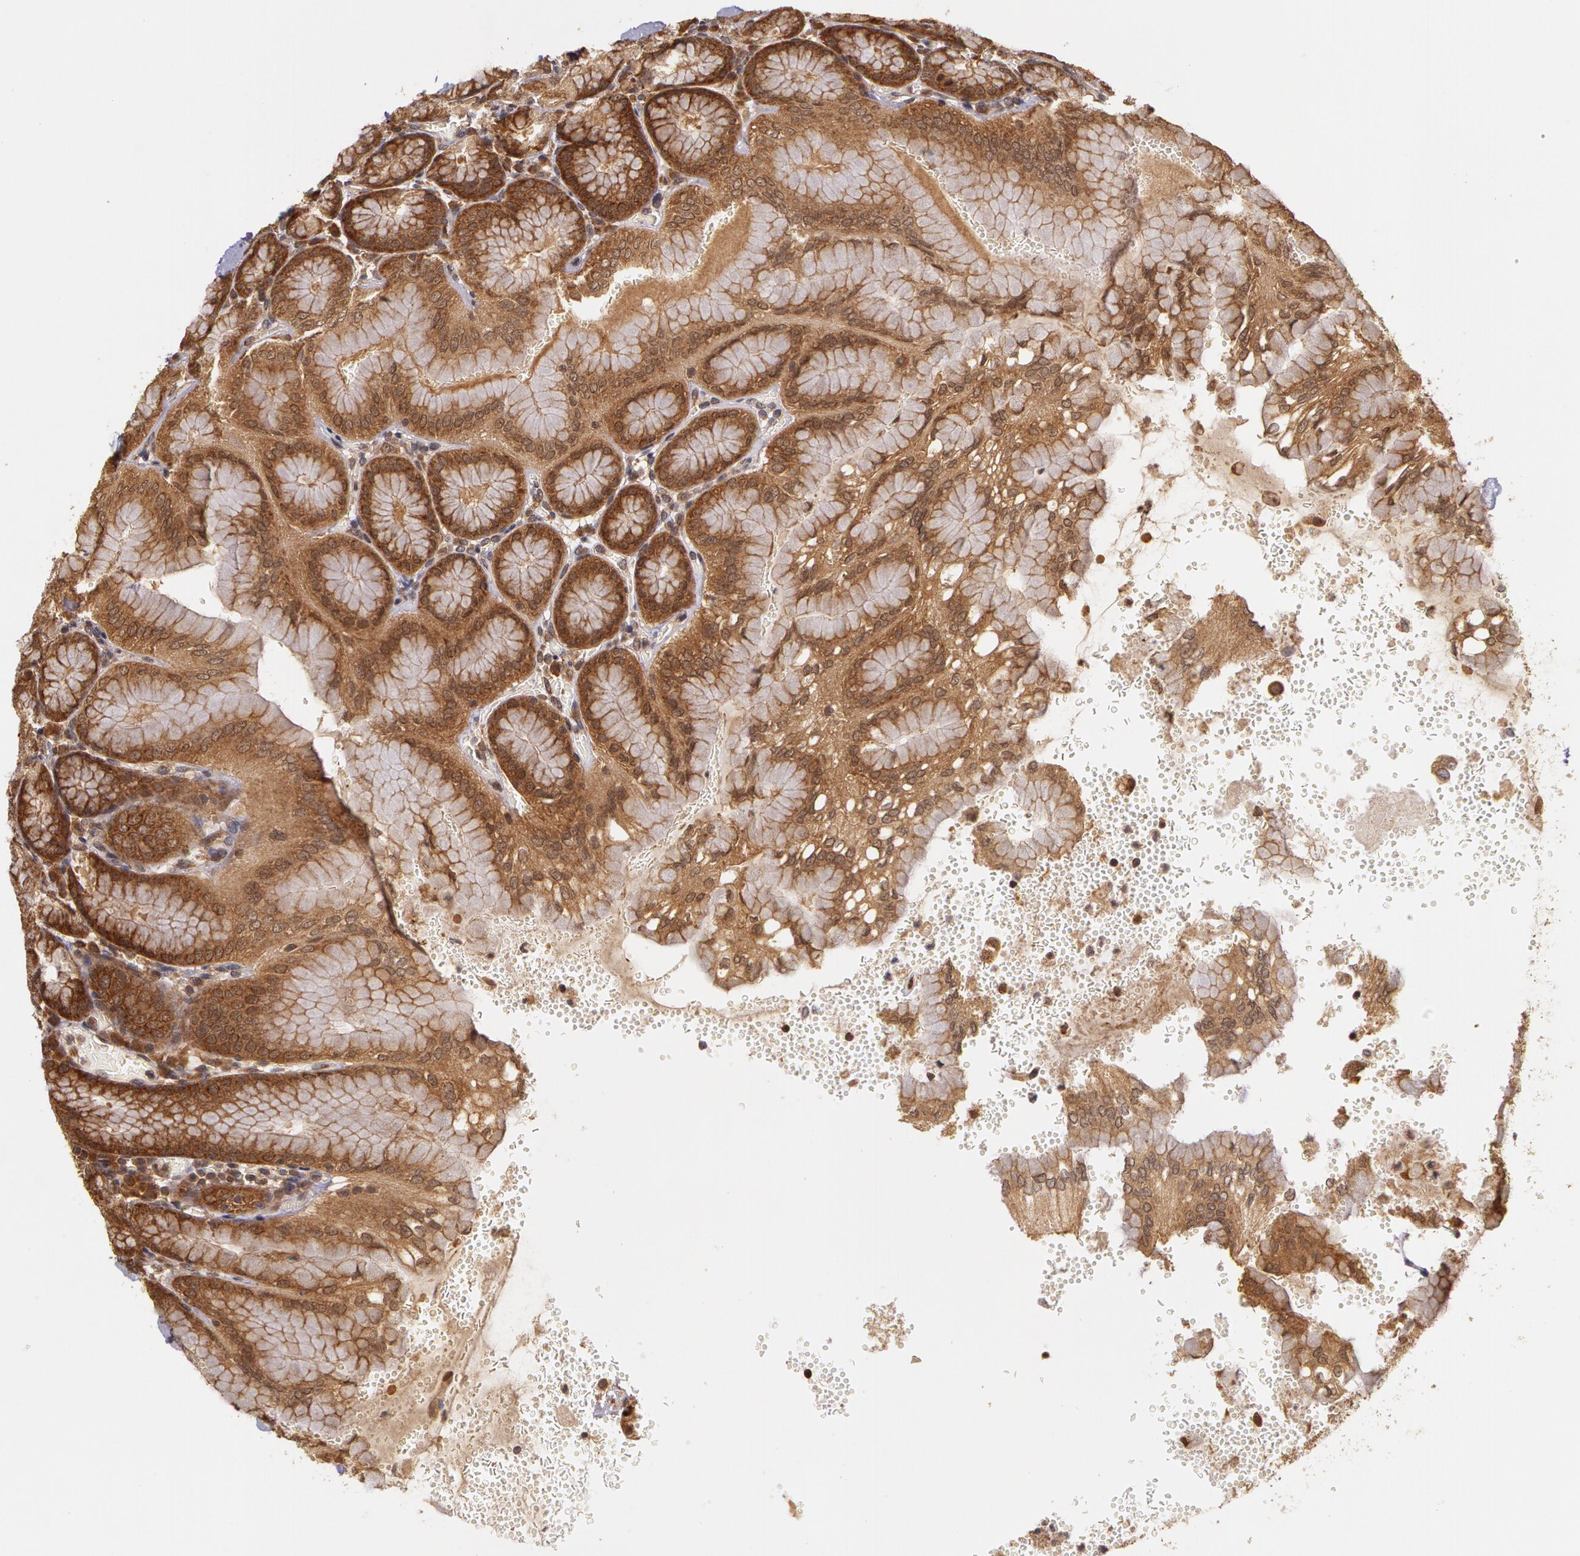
{"staining": {"intensity": "strong", "quantity": ">75%", "location": "cytoplasmic/membranous"}, "tissue": "stomach", "cell_type": "Glandular cells", "image_type": "normal", "snomed": [{"axis": "morphology", "description": "Normal tissue, NOS"}, {"axis": "topography", "description": "Stomach, upper"}, {"axis": "topography", "description": "Stomach"}], "caption": "A brown stain highlights strong cytoplasmic/membranous staining of a protein in glandular cells of normal human stomach.", "gene": "ASCC2", "patient": {"sex": "male", "age": 76}}